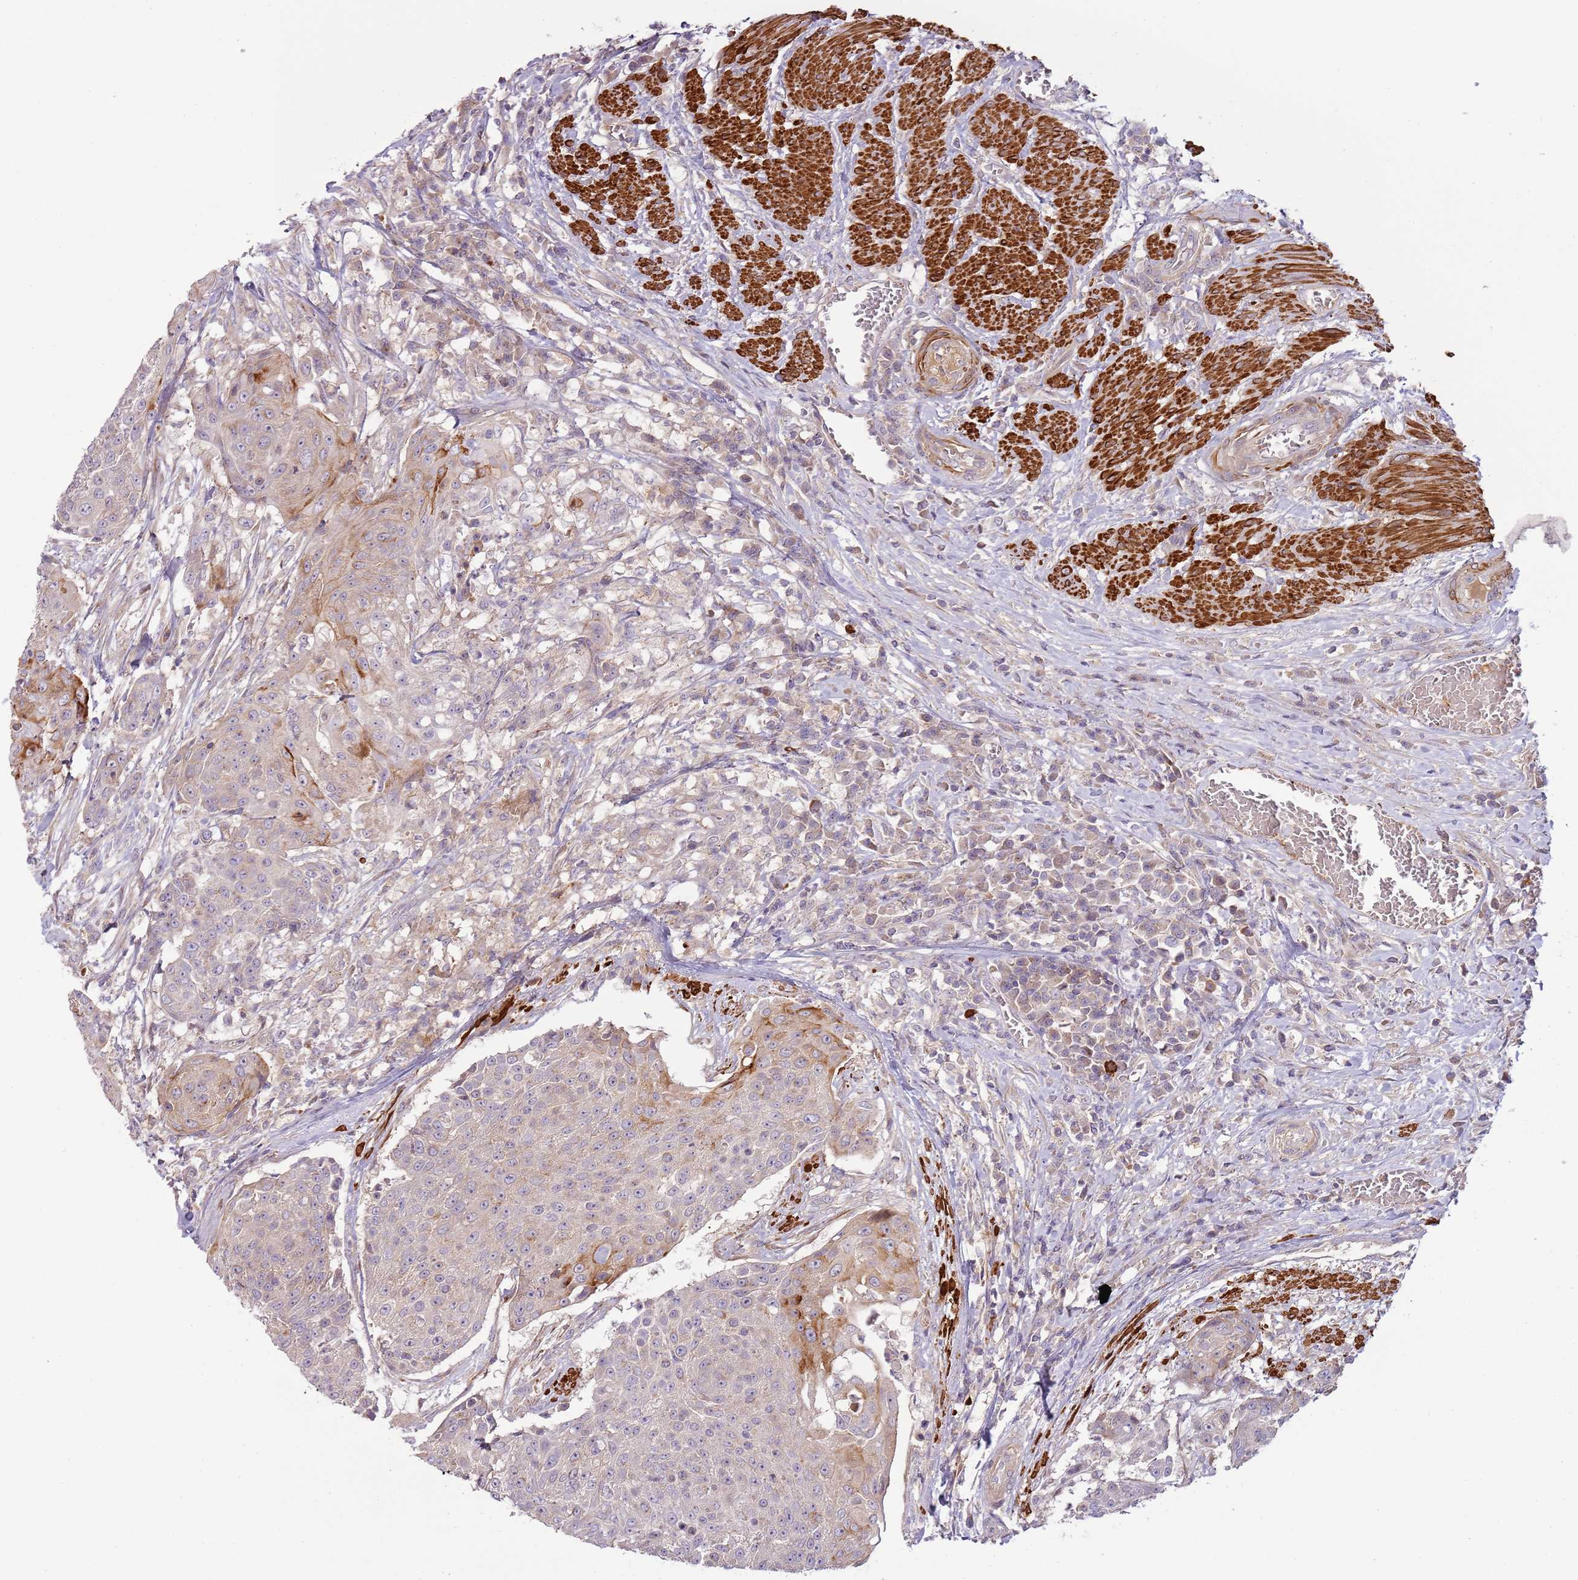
{"staining": {"intensity": "weak", "quantity": "<25%", "location": "cytoplasmic/membranous"}, "tissue": "urothelial cancer", "cell_type": "Tumor cells", "image_type": "cancer", "snomed": [{"axis": "morphology", "description": "Urothelial carcinoma, High grade"}, {"axis": "topography", "description": "Urinary bladder"}], "caption": "Immunohistochemistry micrograph of neoplastic tissue: urothelial cancer stained with DAB (3,3'-diaminobenzidine) exhibits no significant protein expression in tumor cells.", "gene": "RNF128", "patient": {"sex": "female", "age": 63}}